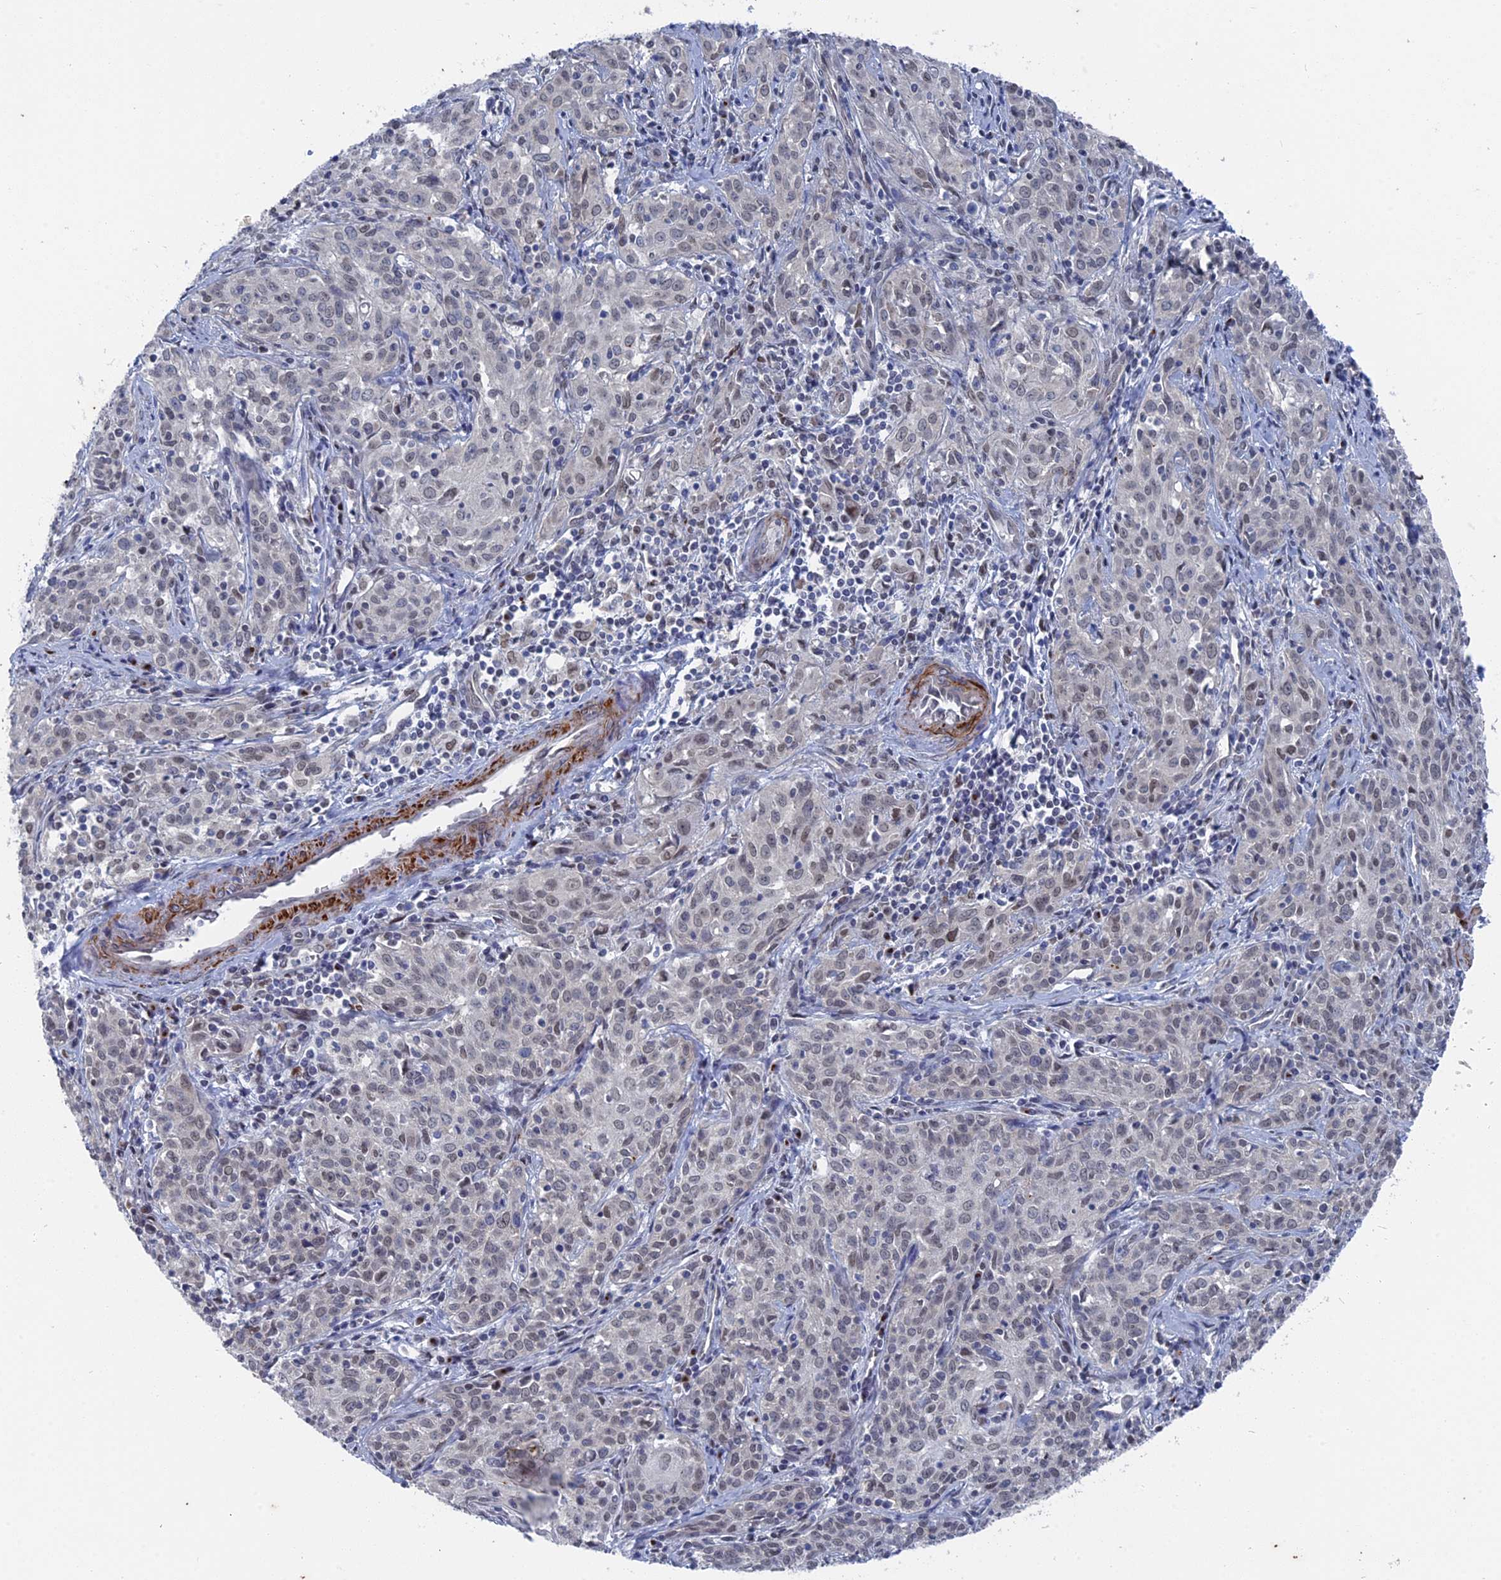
{"staining": {"intensity": "weak", "quantity": "<25%", "location": "nuclear"}, "tissue": "cervical cancer", "cell_type": "Tumor cells", "image_type": "cancer", "snomed": [{"axis": "morphology", "description": "Squamous cell carcinoma, NOS"}, {"axis": "topography", "description": "Cervix"}], "caption": "An IHC image of cervical squamous cell carcinoma is shown. There is no staining in tumor cells of cervical squamous cell carcinoma.", "gene": "MTRF1", "patient": {"sex": "female", "age": 57}}